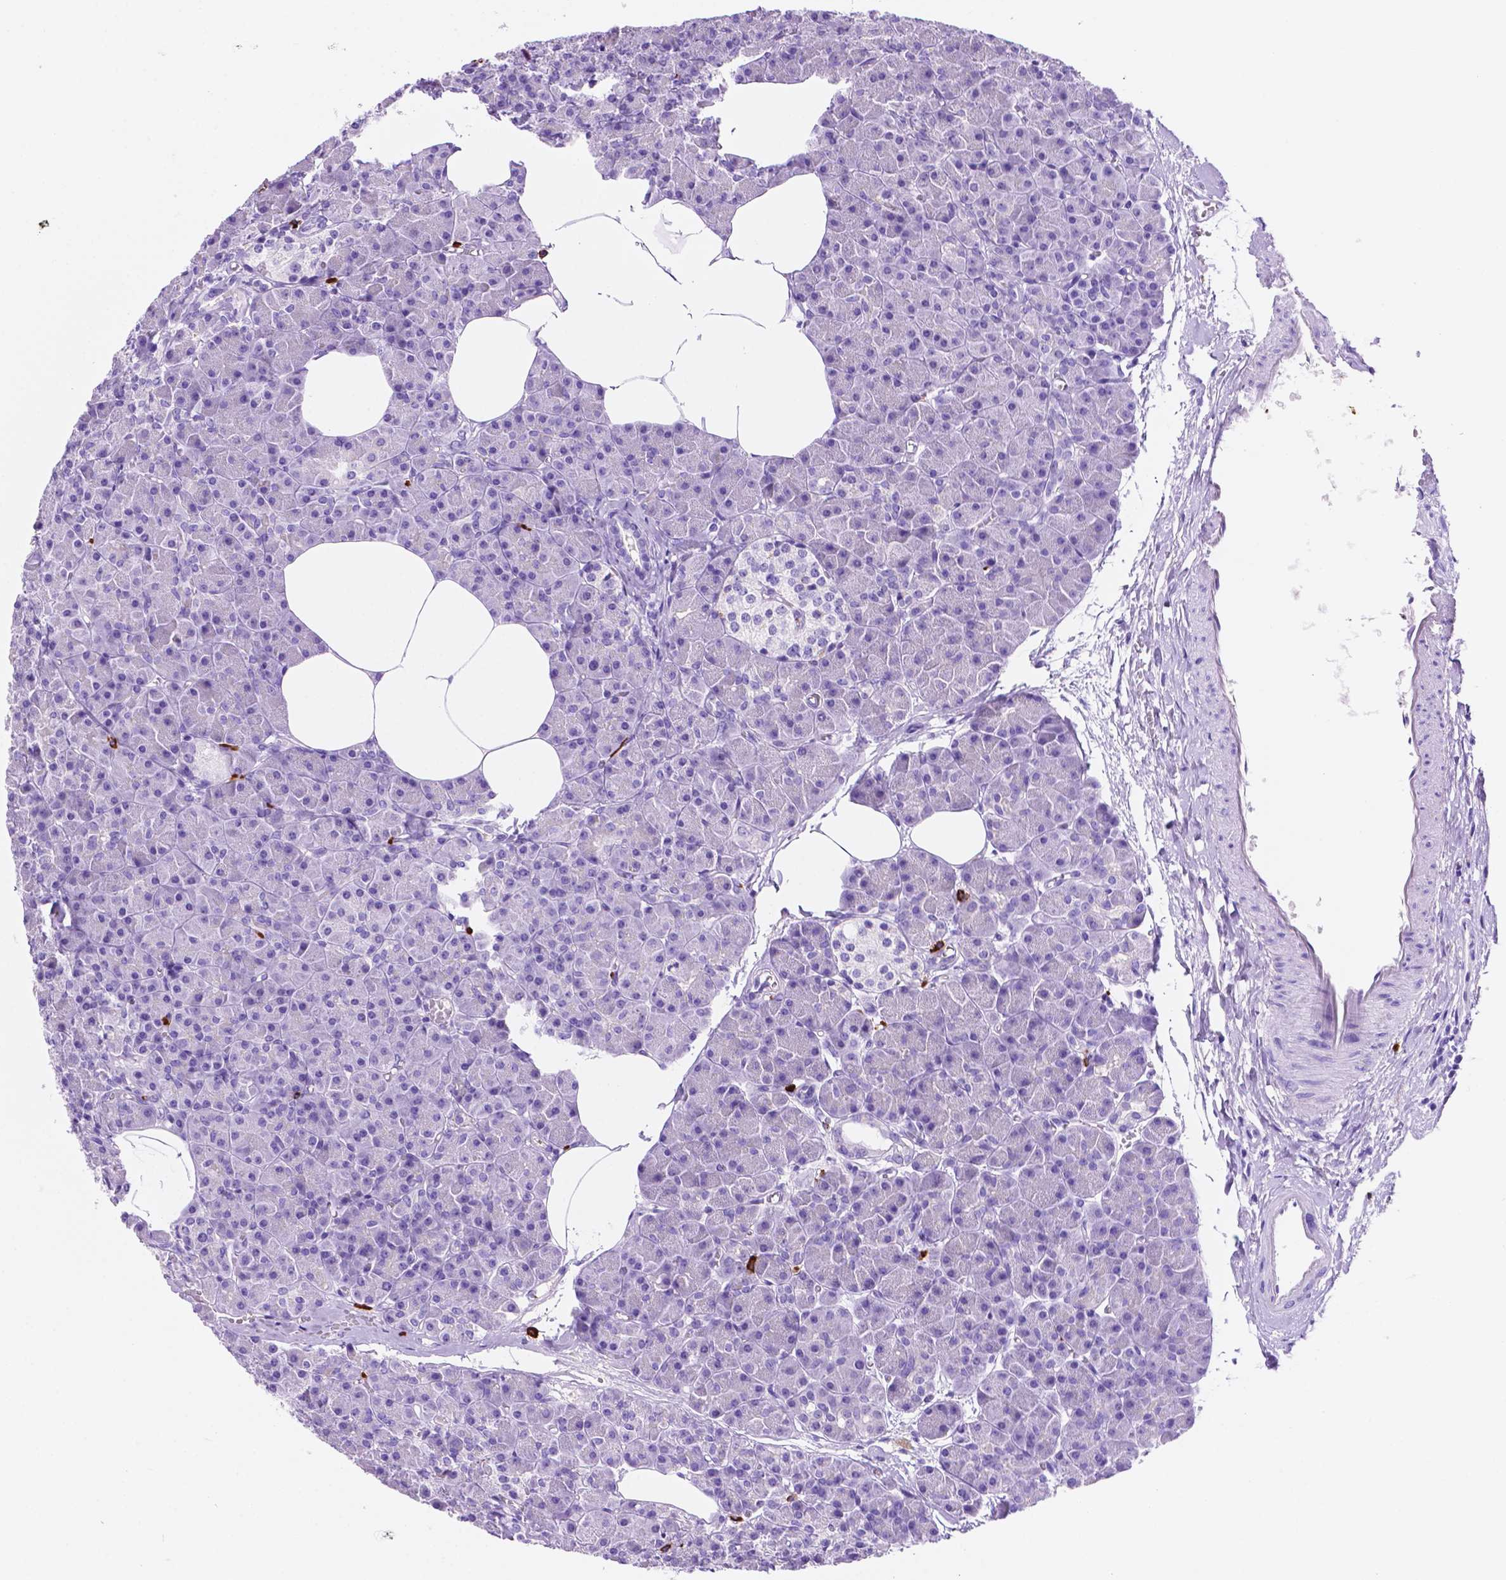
{"staining": {"intensity": "negative", "quantity": "none", "location": "none"}, "tissue": "pancreas", "cell_type": "Exocrine glandular cells", "image_type": "normal", "snomed": [{"axis": "morphology", "description": "Normal tissue, NOS"}, {"axis": "topography", "description": "Pancreas"}], "caption": "DAB (3,3'-diaminobenzidine) immunohistochemical staining of unremarkable human pancreas shows no significant positivity in exocrine glandular cells.", "gene": "FOXB2", "patient": {"sex": "female", "age": 45}}